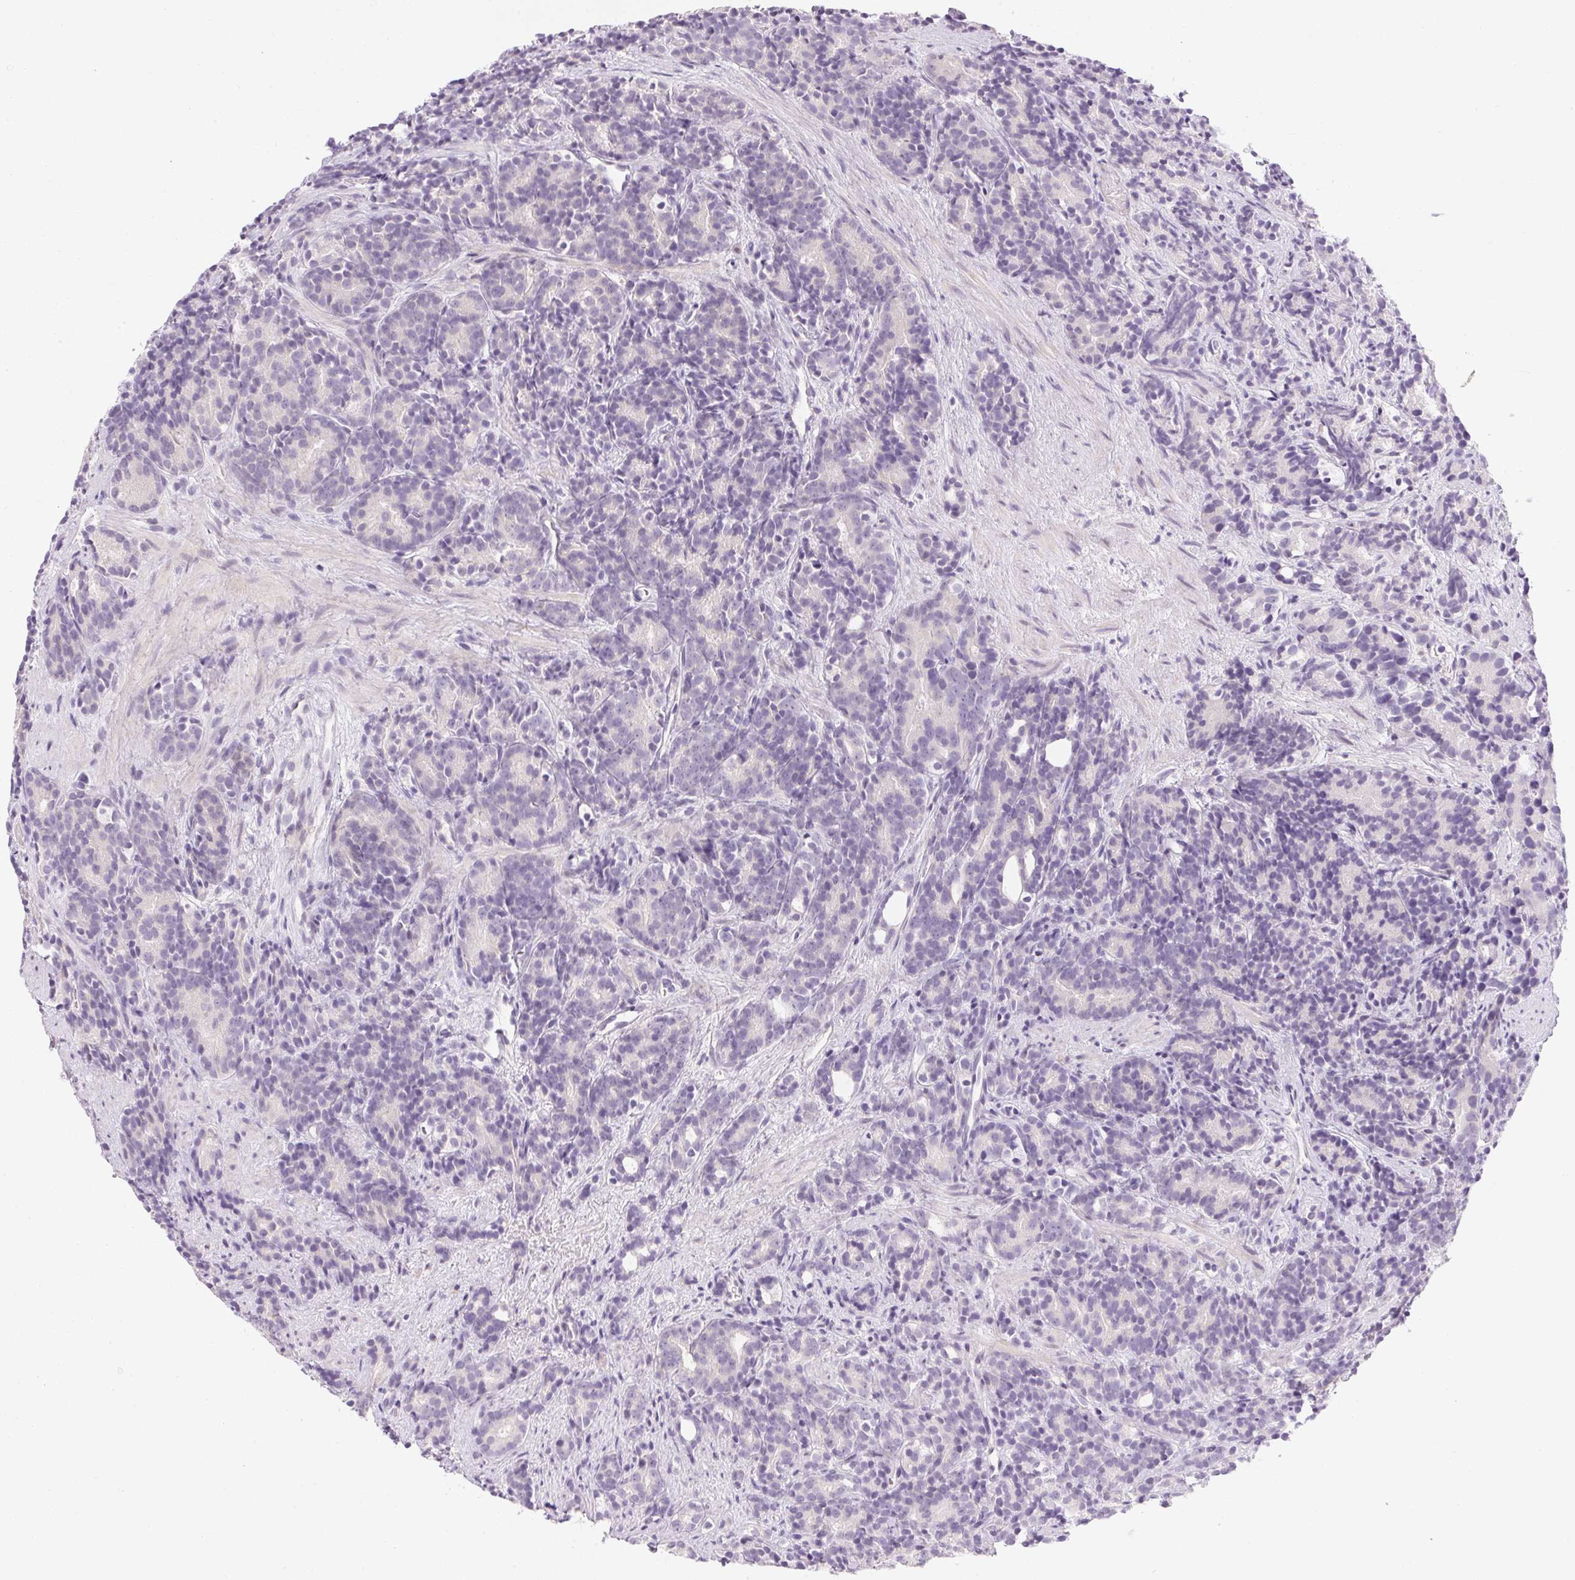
{"staining": {"intensity": "negative", "quantity": "none", "location": "none"}, "tissue": "prostate cancer", "cell_type": "Tumor cells", "image_type": "cancer", "snomed": [{"axis": "morphology", "description": "Adenocarcinoma, High grade"}, {"axis": "topography", "description": "Prostate"}], "caption": "This is an immunohistochemistry (IHC) photomicrograph of human adenocarcinoma (high-grade) (prostate). There is no positivity in tumor cells.", "gene": "GSDMC", "patient": {"sex": "male", "age": 84}}